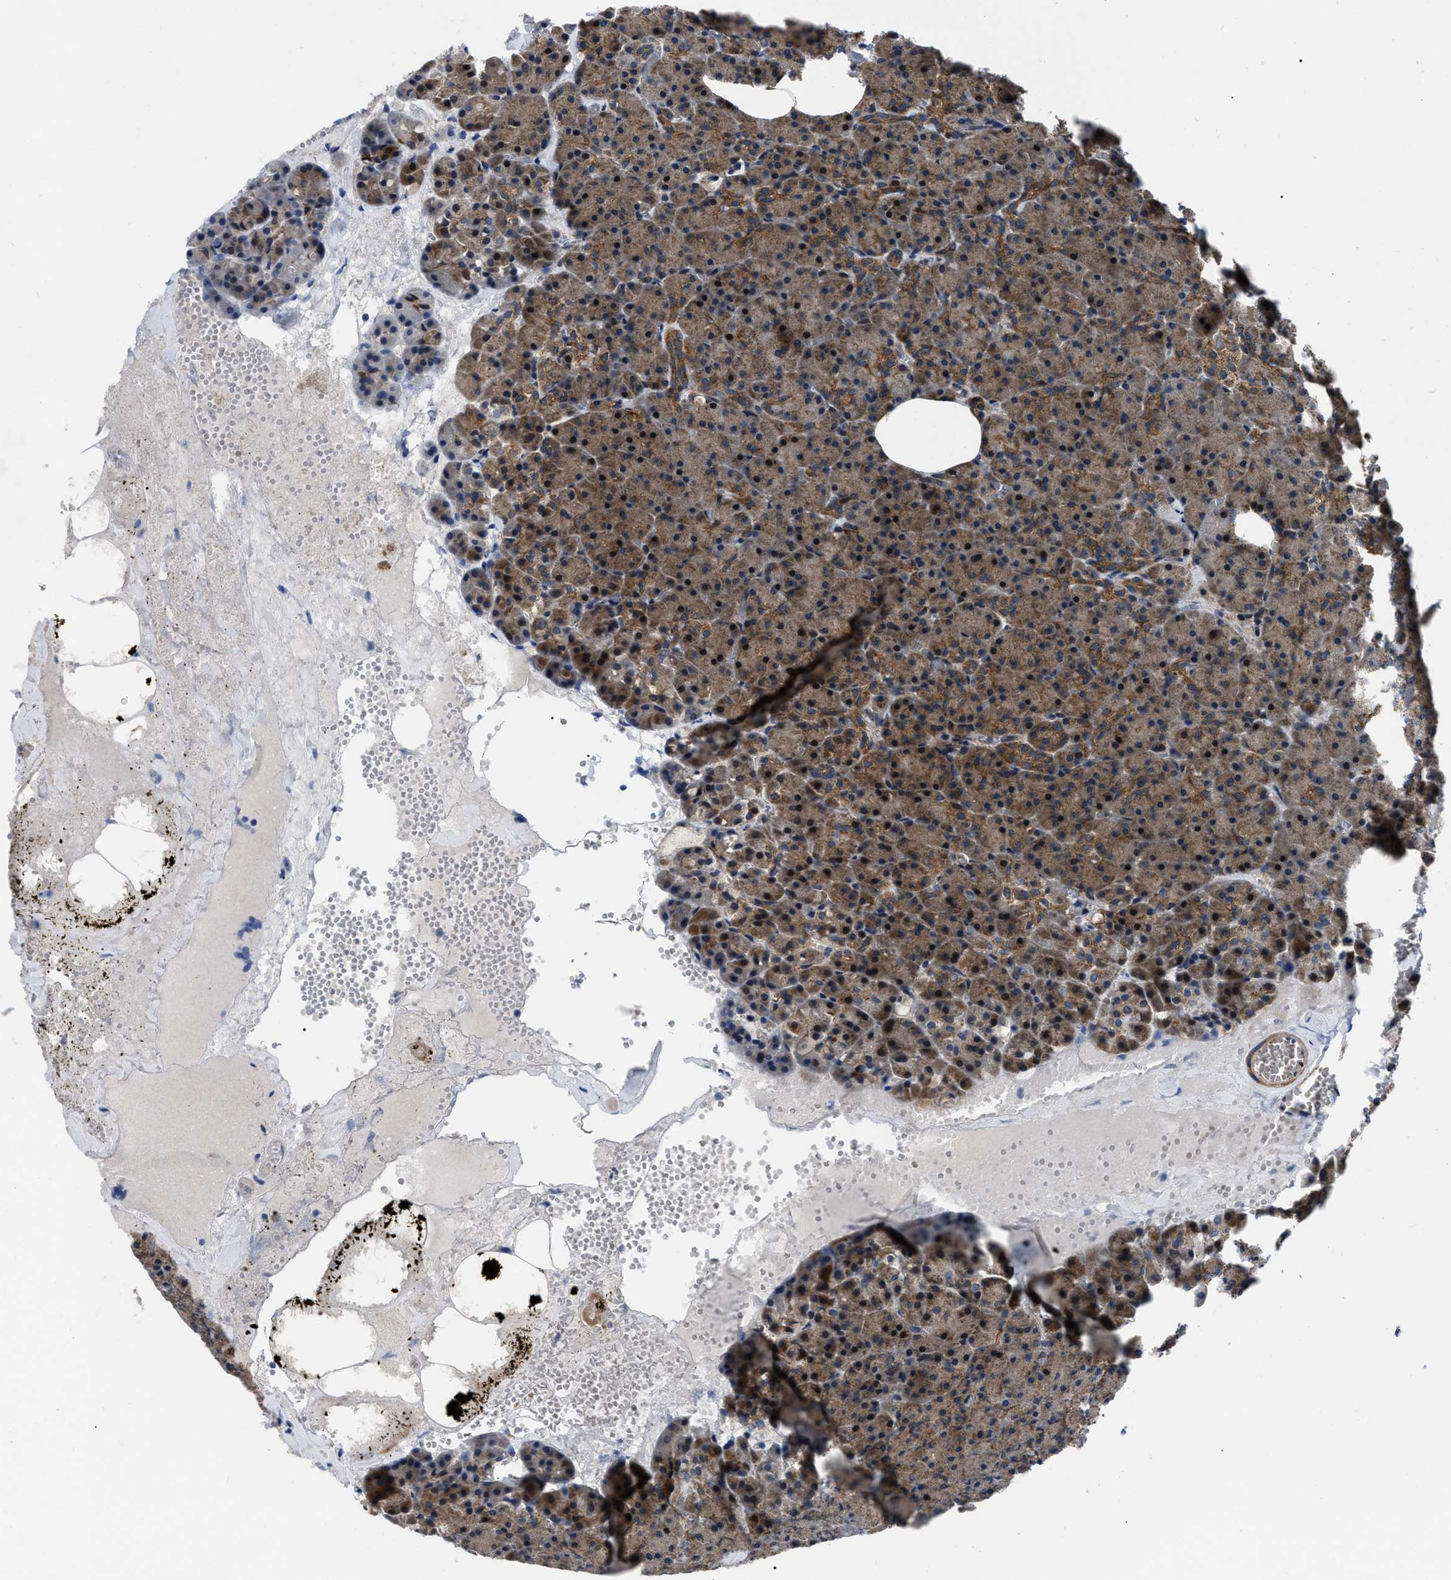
{"staining": {"intensity": "moderate", "quantity": ">75%", "location": "cytoplasmic/membranous,nuclear"}, "tissue": "pancreas", "cell_type": "Exocrine glandular cells", "image_type": "normal", "snomed": [{"axis": "morphology", "description": "Normal tissue, NOS"}, {"axis": "morphology", "description": "Carcinoid, malignant, NOS"}, {"axis": "topography", "description": "Pancreas"}], "caption": "Immunohistochemical staining of benign pancreas reveals >75% levels of moderate cytoplasmic/membranous,nuclear protein positivity in about >75% of exocrine glandular cells. (brown staining indicates protein expression, while blue staining denotes nuclei).", "gene": "PPWD1", "patient": {"sex": "female", "age": 35}}